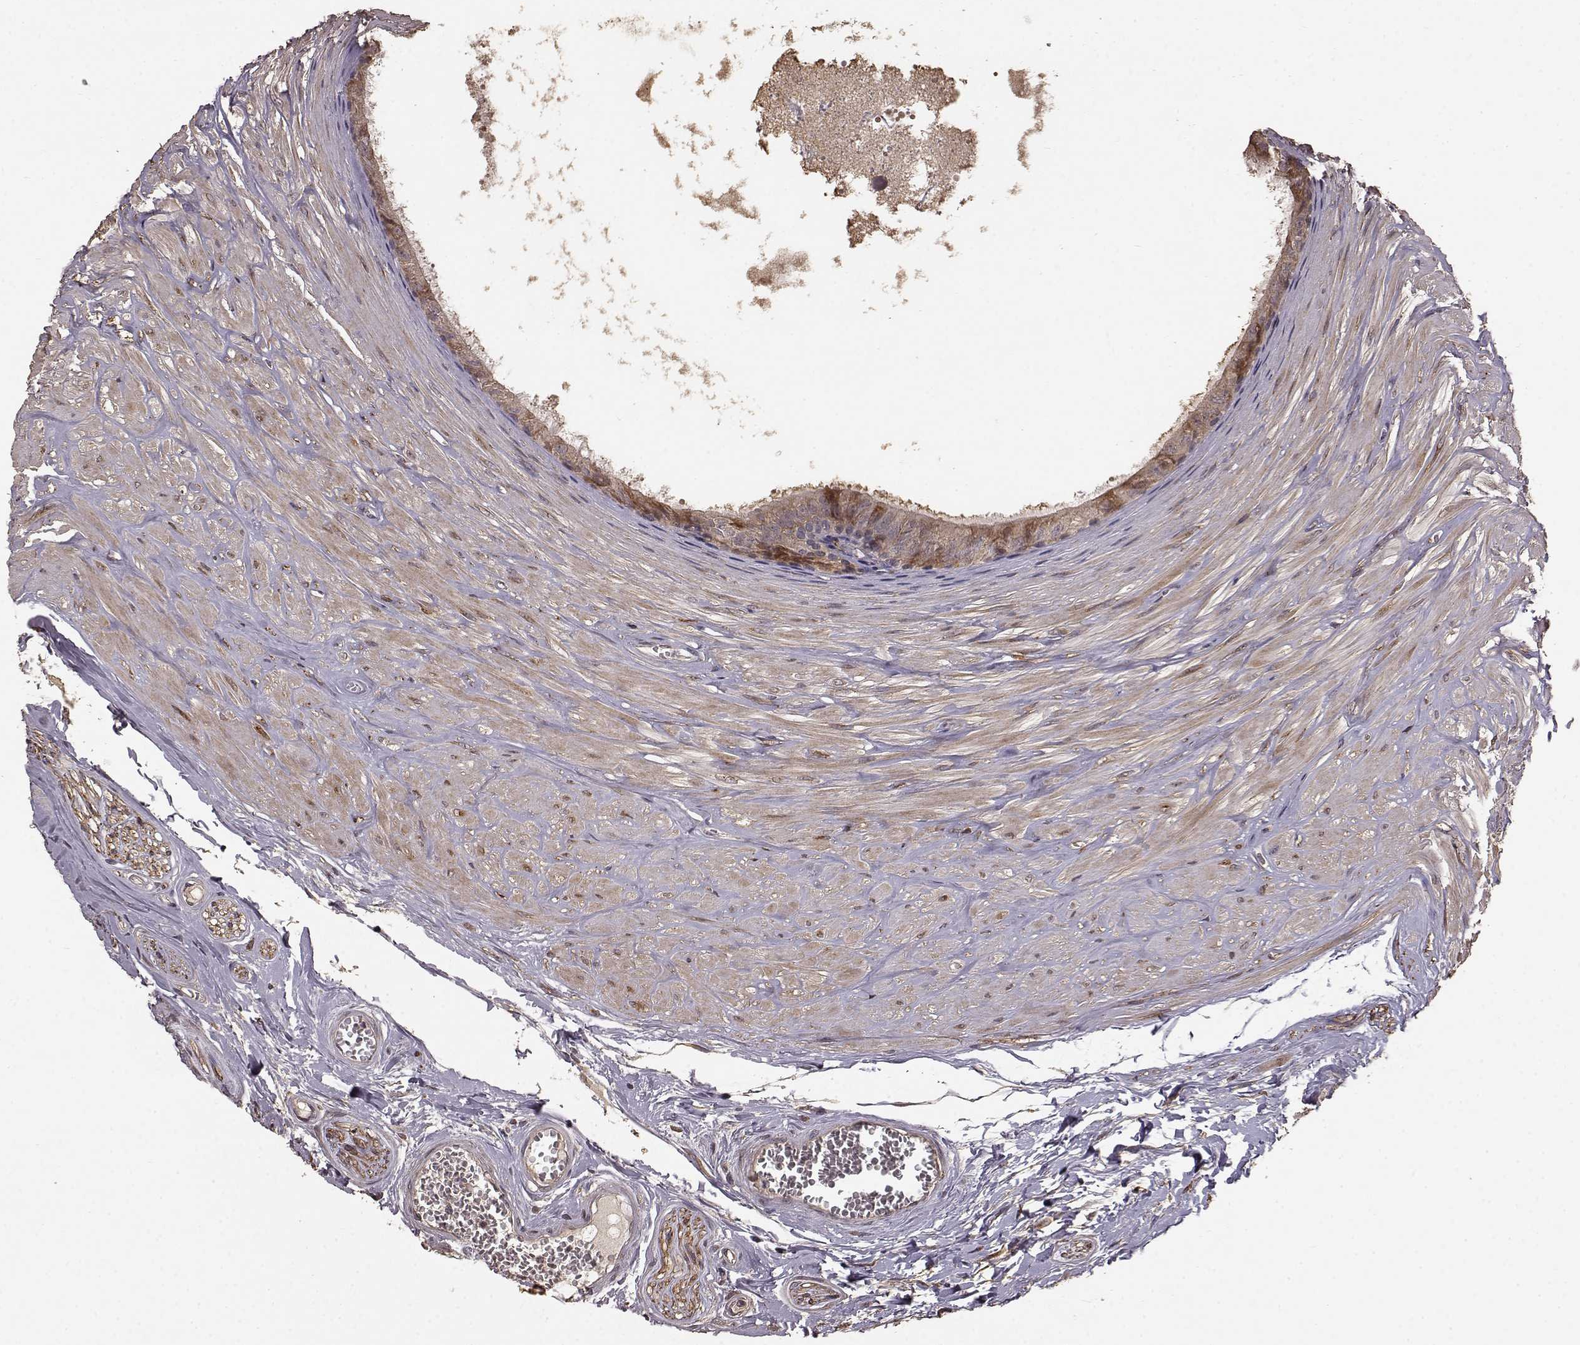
{"staining": {"intensity": "moderate", "quantity": ">75%", "location": "cytoplasmic/membranous"}, "tissue": "epididymis", "cell_type": "Glandular cells", "image_type": "normal", "snomed": [{"axis": "morphology", "description": "Normal tissue, NOS"}, {"axis": "topography", "description": "Epididymis"}], "caption": "IHC of unremarkable epididymis shows medium levels of moderate cytoplasmic/membranous expression in about >75% of glandular cells. (DAB (3,3'-diaminobenzidine) IHC with brightfield microscopy, high magnification).", "gene": "USP15", "patient": {"sex": "male", "age": 37}}